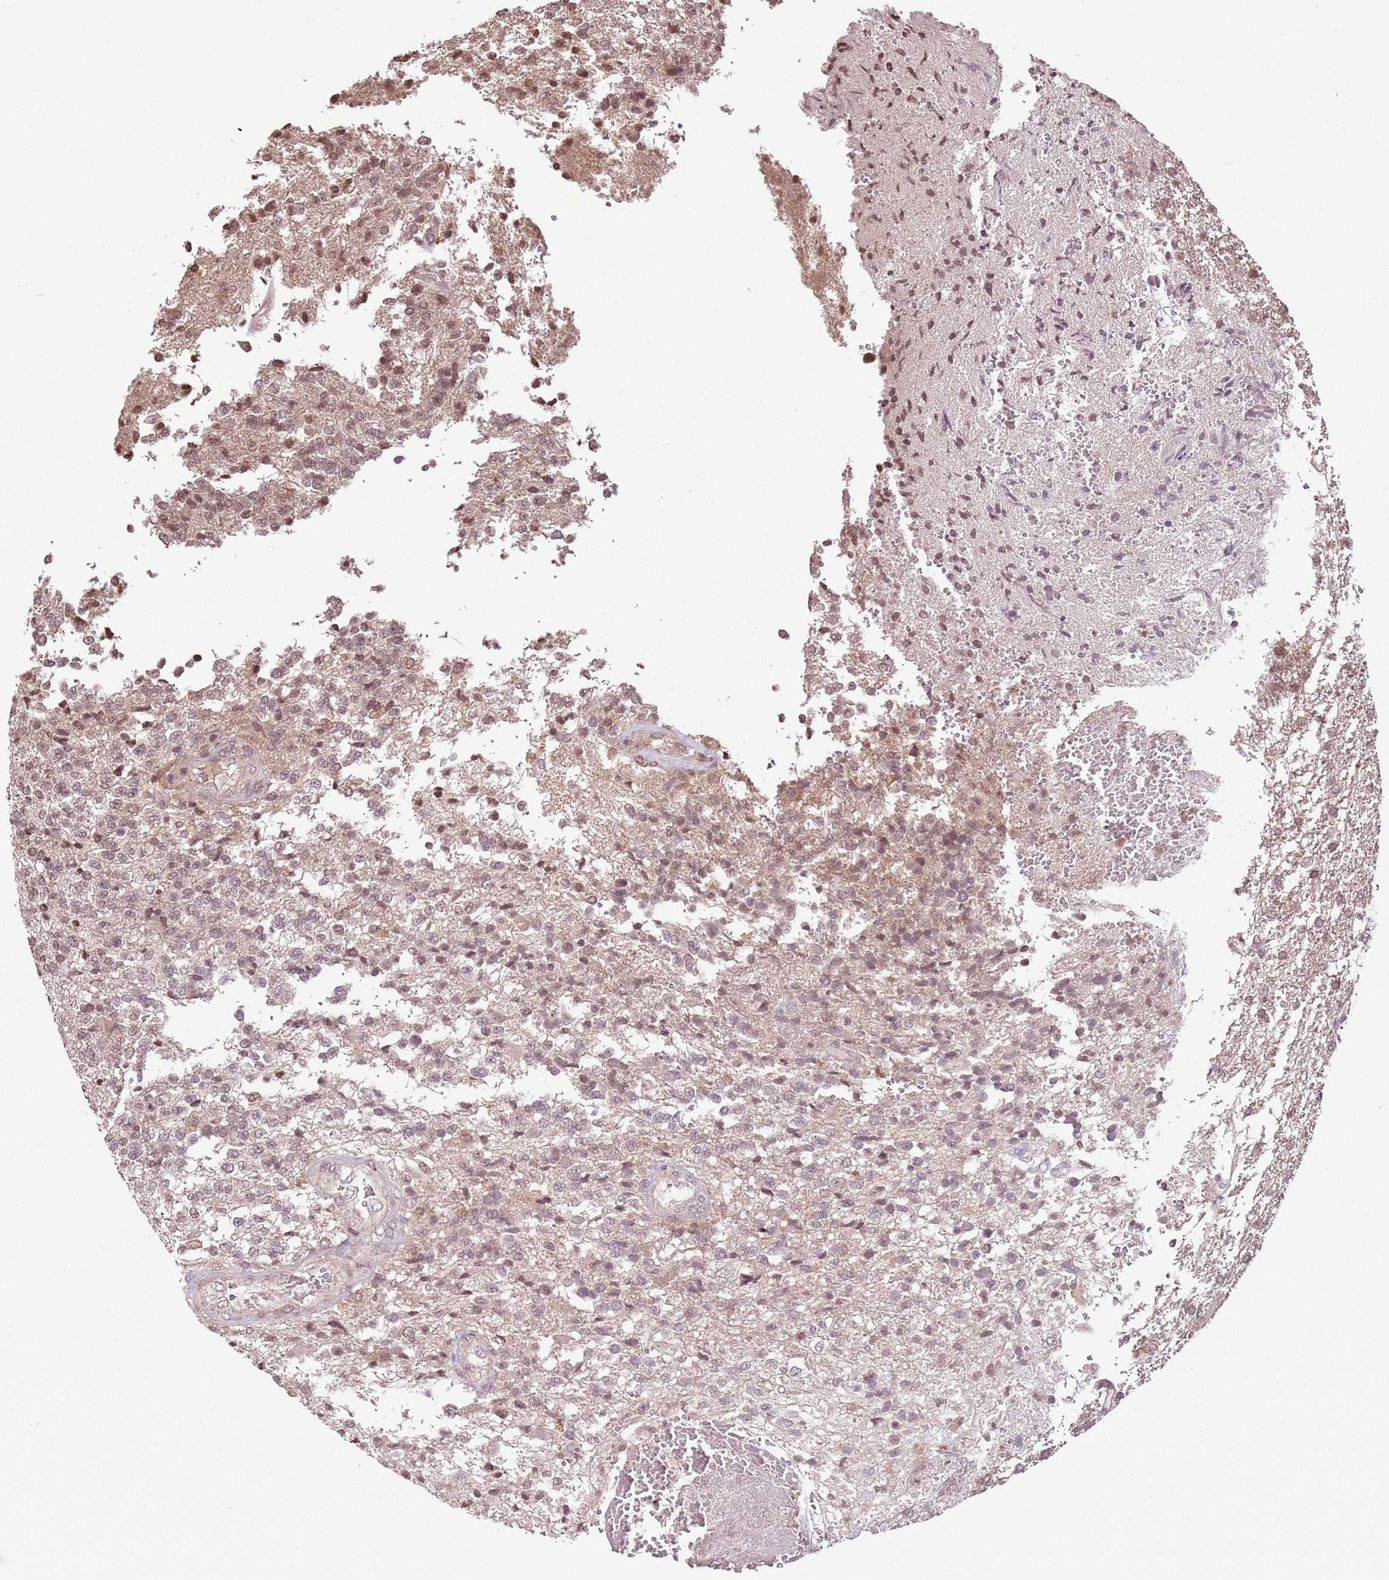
{"staining": {"intensity": "weak", "quantity": ">75%", "location": "nuclear"}, "tissue": "glioma", "cell_type": "Tumor cells", "image_type": "cancer", "snomed": [{"axis": "morphology", "description": "Glioma, malignant, High grade"}, {"axis": "topography", "description": "Brain"}], "caption": "There is low levels of weak nuclear expression in tumor cells of malignant high-grade glioma, as demonstrated by immunohistochemical staining (brown color).", "gene": "CAPN9", "patient": {"sex": "male", "age": 56}}